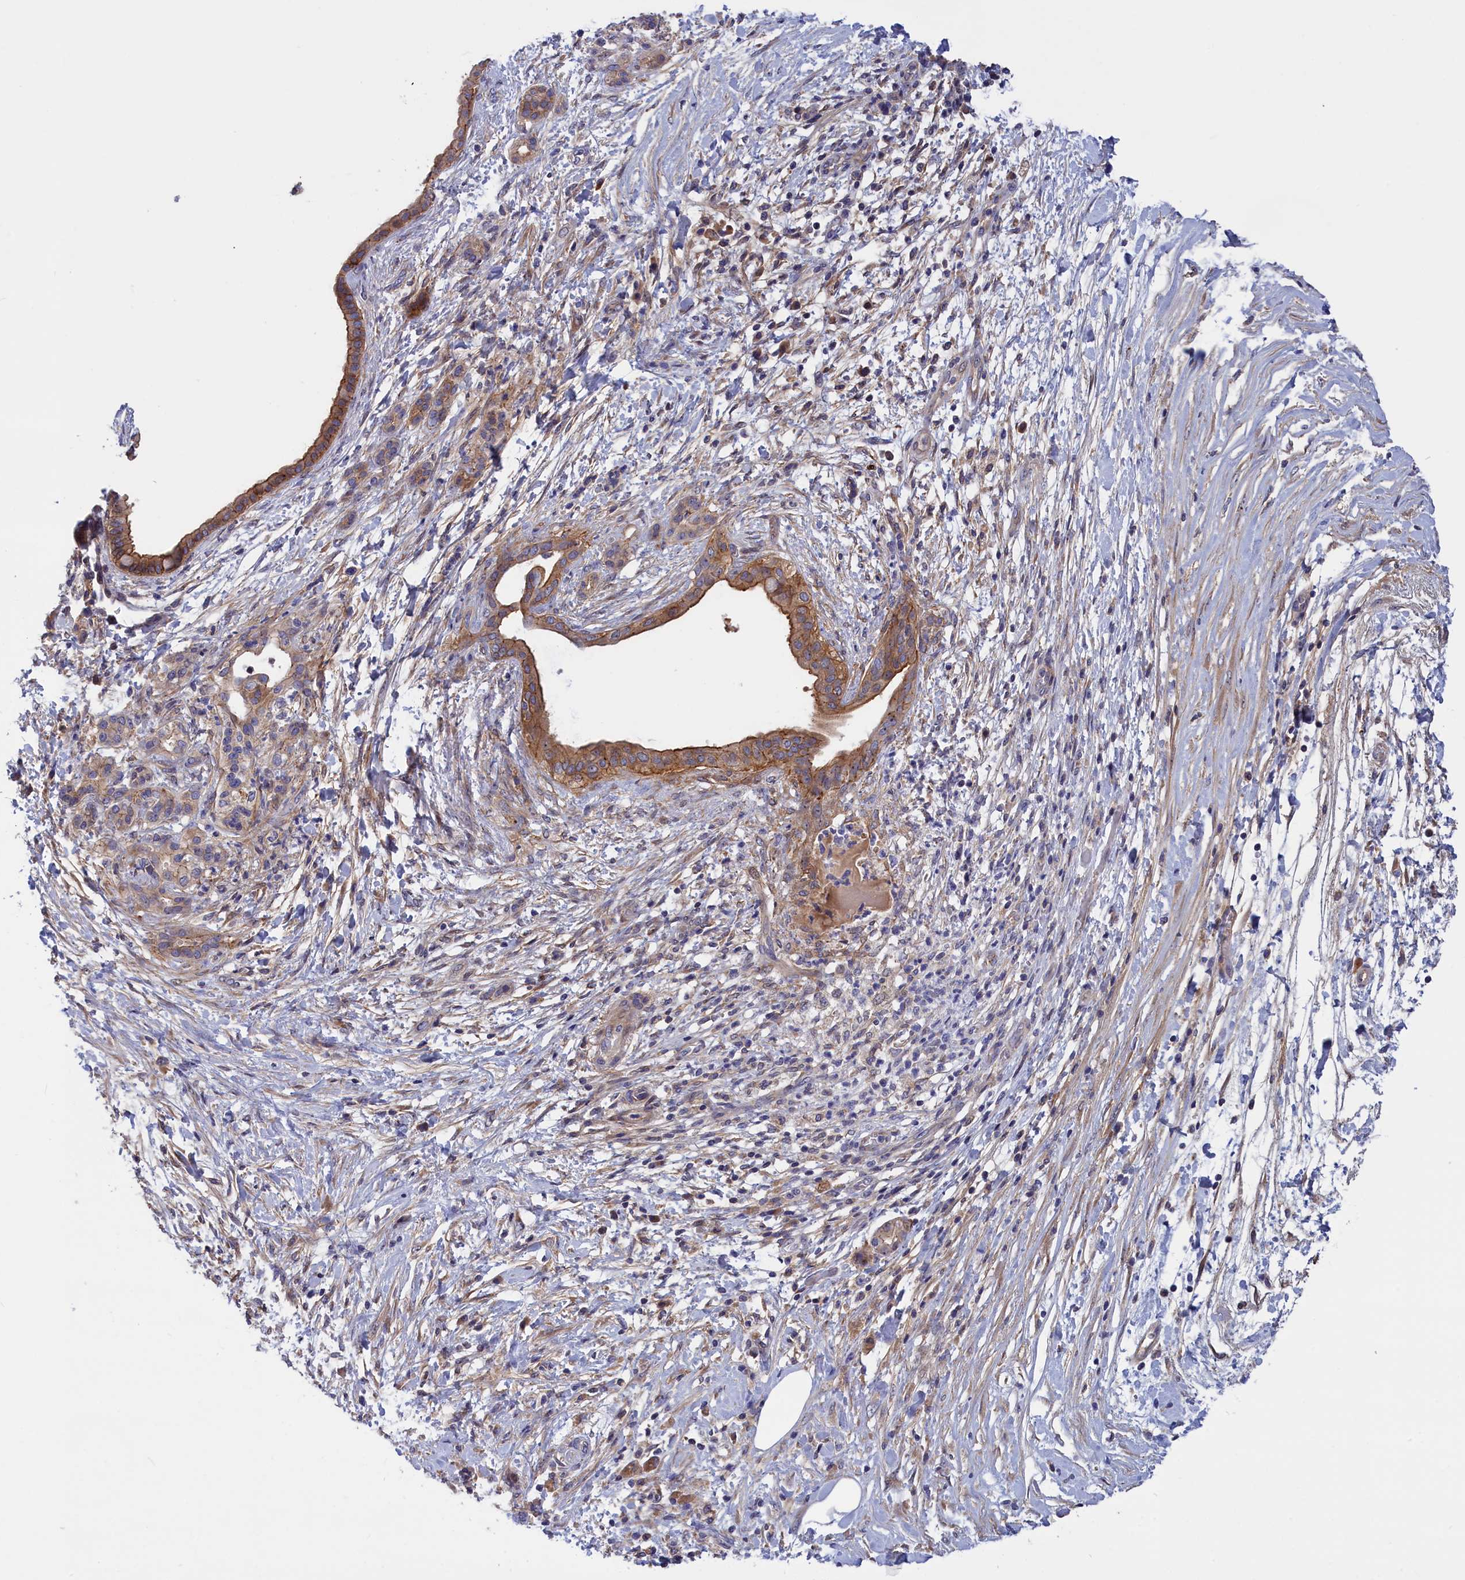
{"staining": {"intensity": "moderate", "quantity": "25%-75%", "location": "cytoplasmic/membranous"}, "tissue": "pancreatic cancer", "cell_type": "Tumor cells", "image_type": "cancer", "snomed": [{"axis": "morphology", "description": "Adenocarcinoma, NOS"}, {"axis": "topography", "description": "Pancreas"}], "caption": "A medium amount of moderate cytoplasmic/membranous expression is seen in about 25%-75% of tumor cells in pancreatic cancer (adenocarcinoma) tissue. Ihc stains the protein of interest in brown and the nuclei are stained blue.", "gene": "CRACD", "patient": {"sex": "female", "age": 55}}